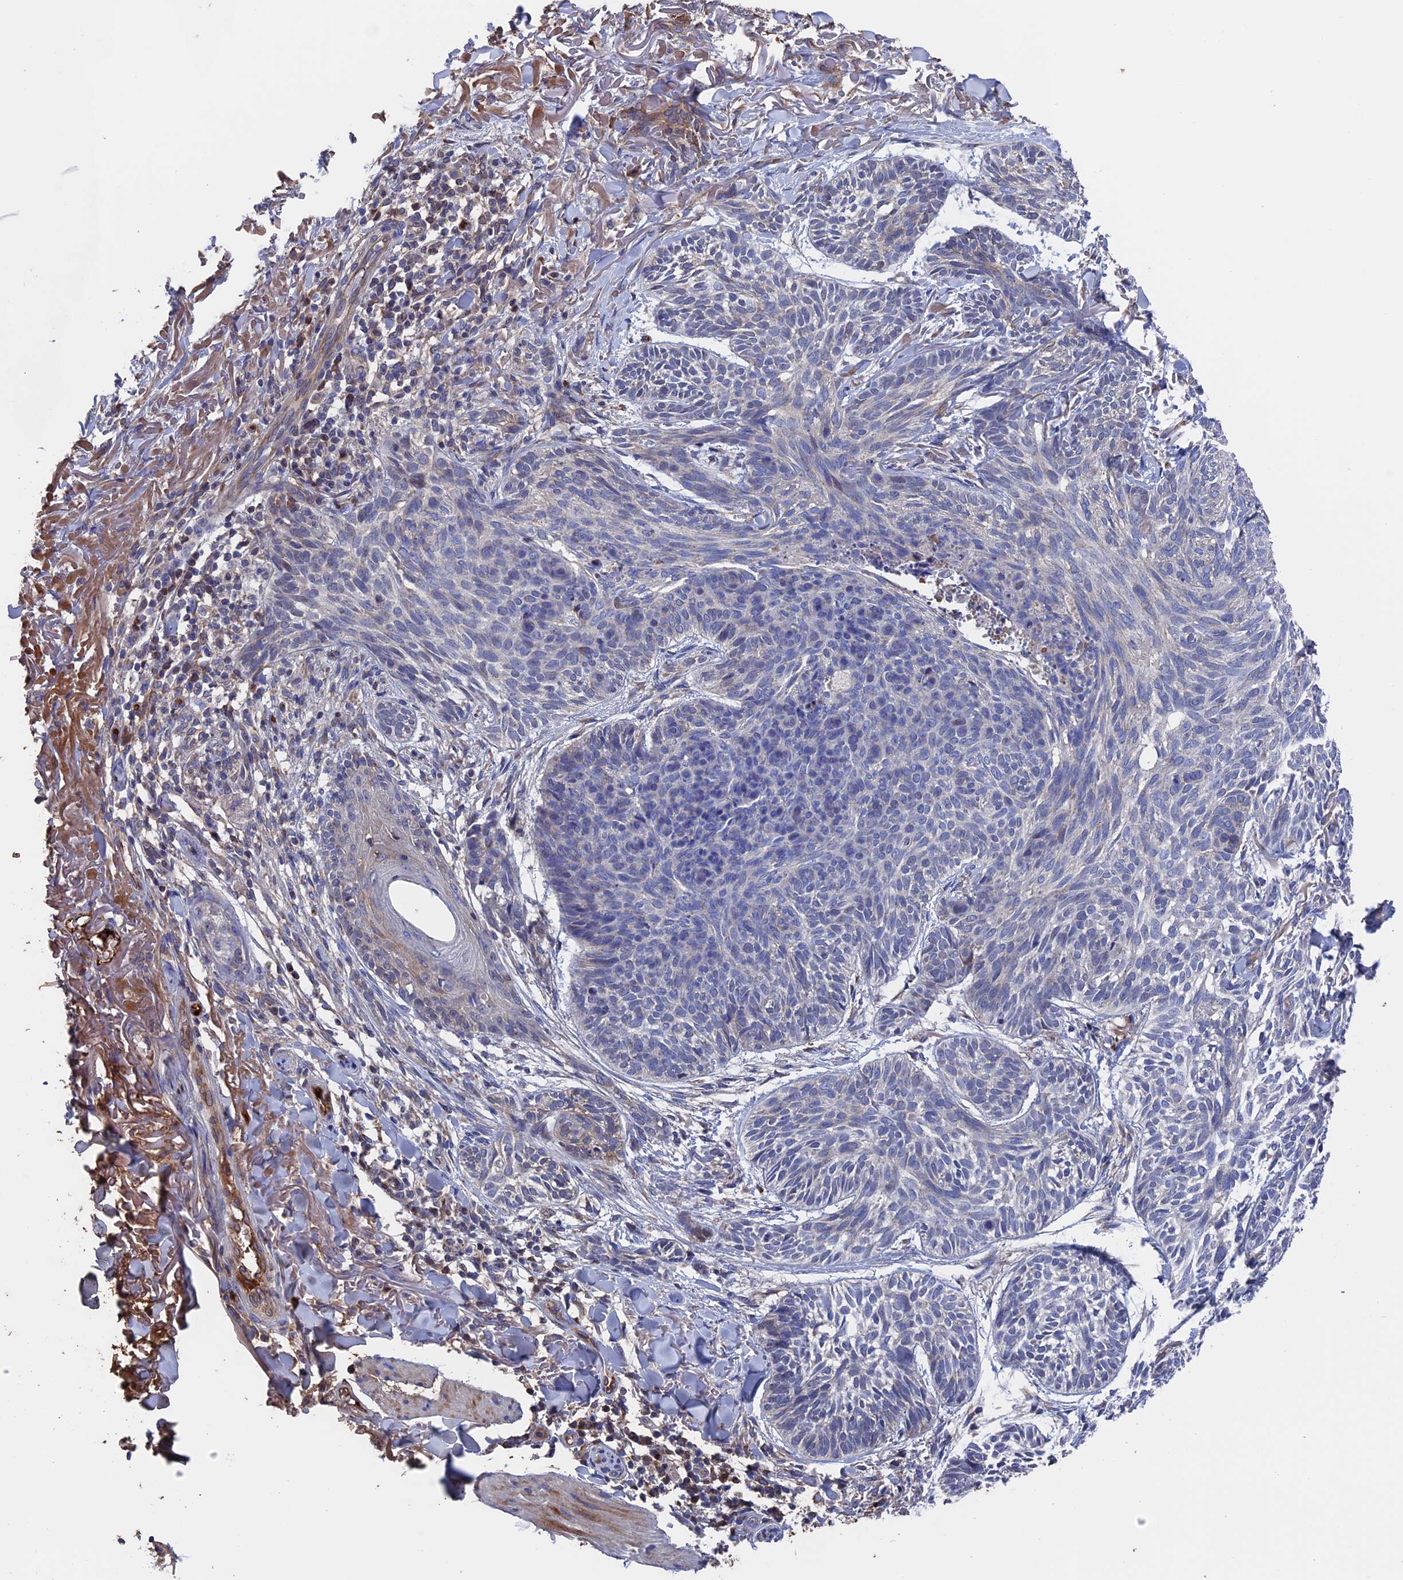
{"staining": {"intensity": "negative", "quantity": "none", "location": "none"}, "tissue": "skin cancer", "cell_type": "Tumor cells", "image_type": "cancer", "snomed": [{"axis": "morphology", "description": "Normal tissue, NOS"}, {"axis": "morphology", "description": "Basal cell carcinoma"}, {"axis": "topography", "description": "Skin"}], "caption": "DAB immunohistochemical staining of skin cancer (basal cell carcinoma) shows no significant positivity in tumor cells.", "gene": "HPF1", "patient": {"sex": "male", "age": 66}}